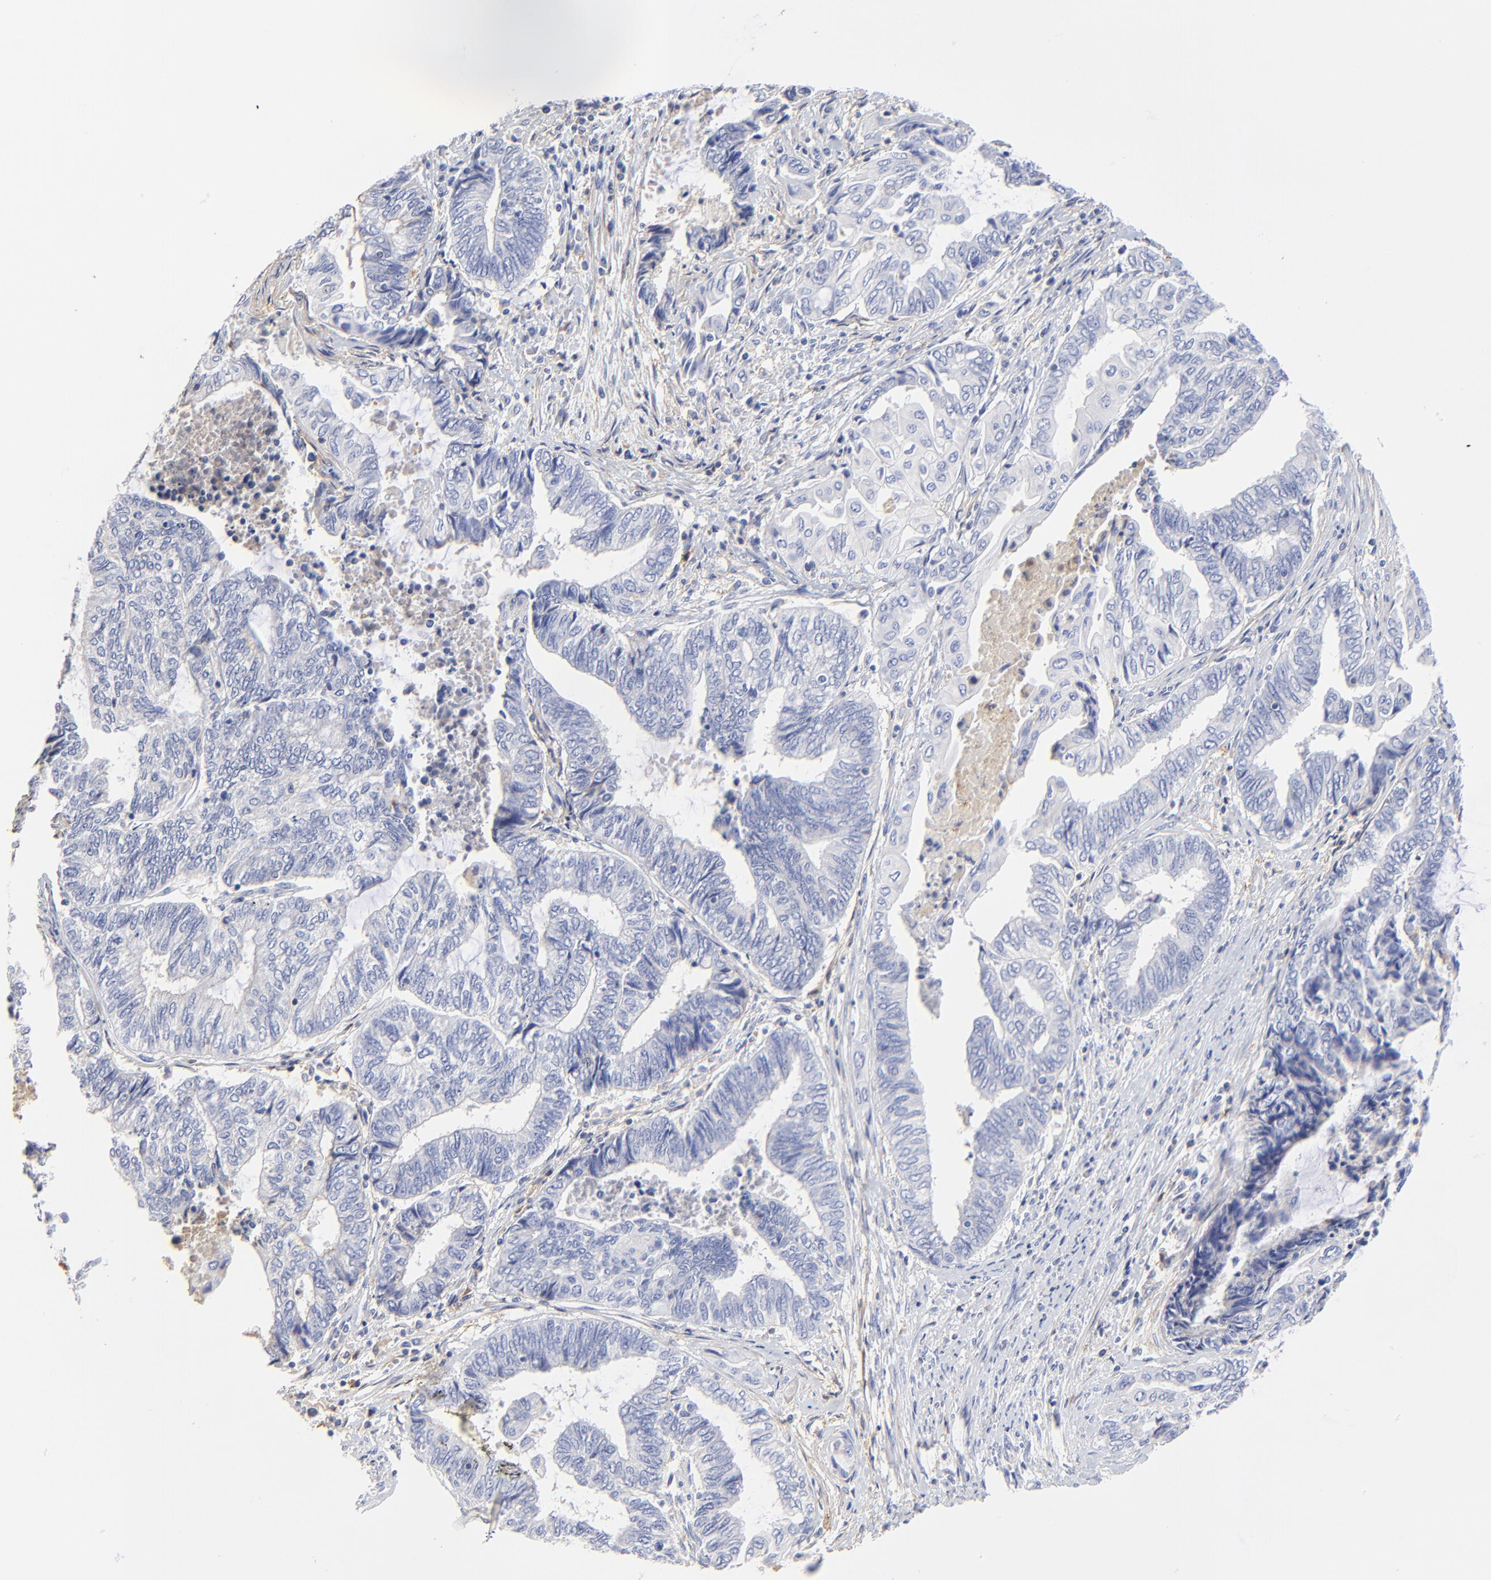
{"staining": {"intensity": "negative", "quantity": "none", "location": "none"}, "tissue": "endometrial cancer", "cell_type": "Tumor cells", "image_type": "cancer", "snomed": [{"axis": "morphology", "description": "Adenocarcinoma, NOS"}, {"axis": "topography", "description": "Uterus"}, {"axis": "topography", "description": "Endometrium"}], "caption": "Protein analysis of endometrial adenocarcinoma demonstrates no significant staining in tumor cells.", "gene": "MDGA2", "patient": {"sex": "female", "age": 70}}